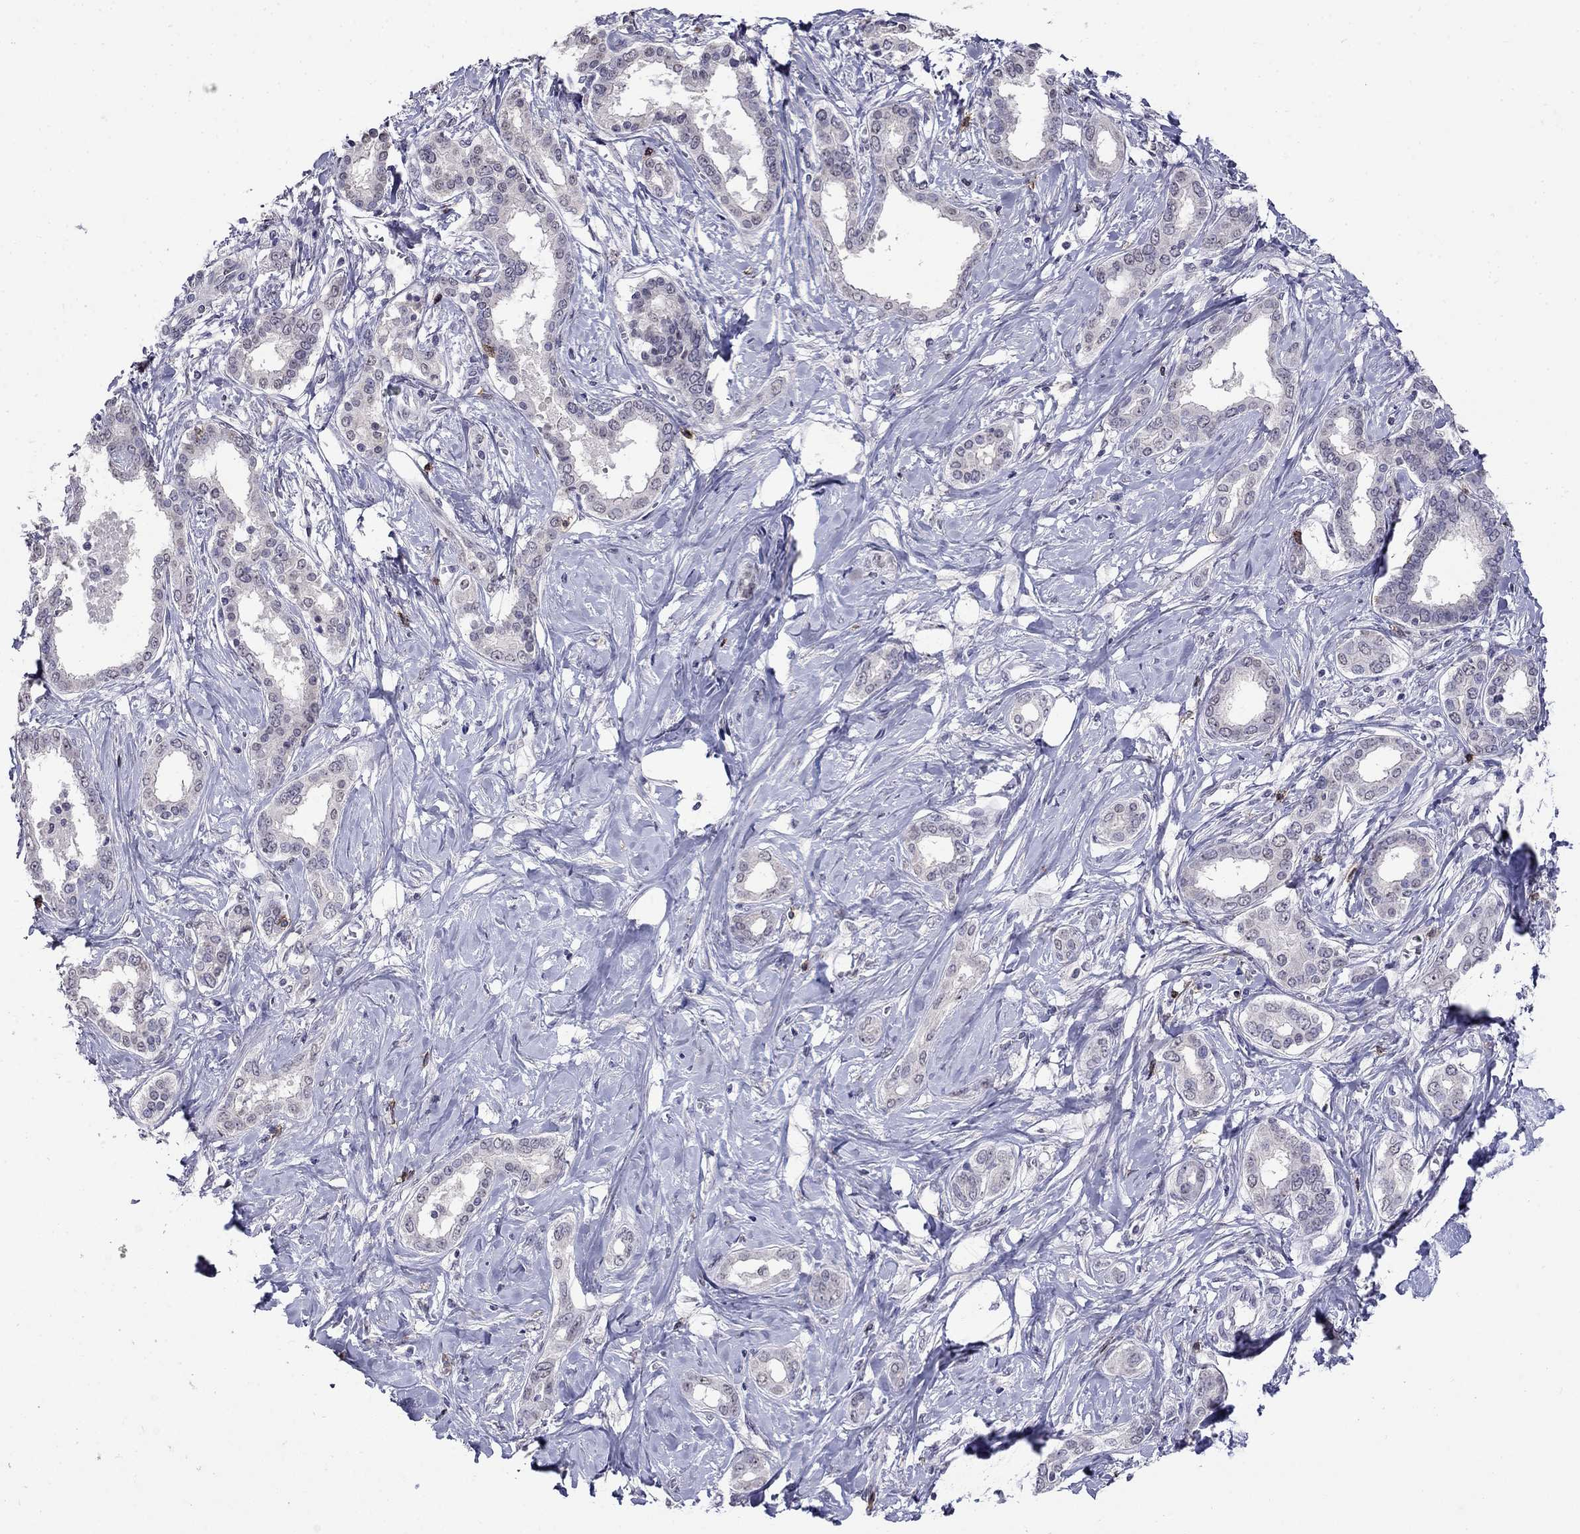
{"staining": {"intensity": "negative", "quantity": "none", "location": "none"}, "tissue": "liver cancer", "cell_type": "Tumor cells", "image_type": "cancer", "snomed": [{"axis": "morphology", "description": "Cholangiocarcinoma"}, {"axis": "topography", "description": "Liver"}], "caption": "Tumor cells show no significant protein staining in liver cholangiocarcinoma.", "gene": "CD8B", "patient": {"sex": "female", "age": 47}}